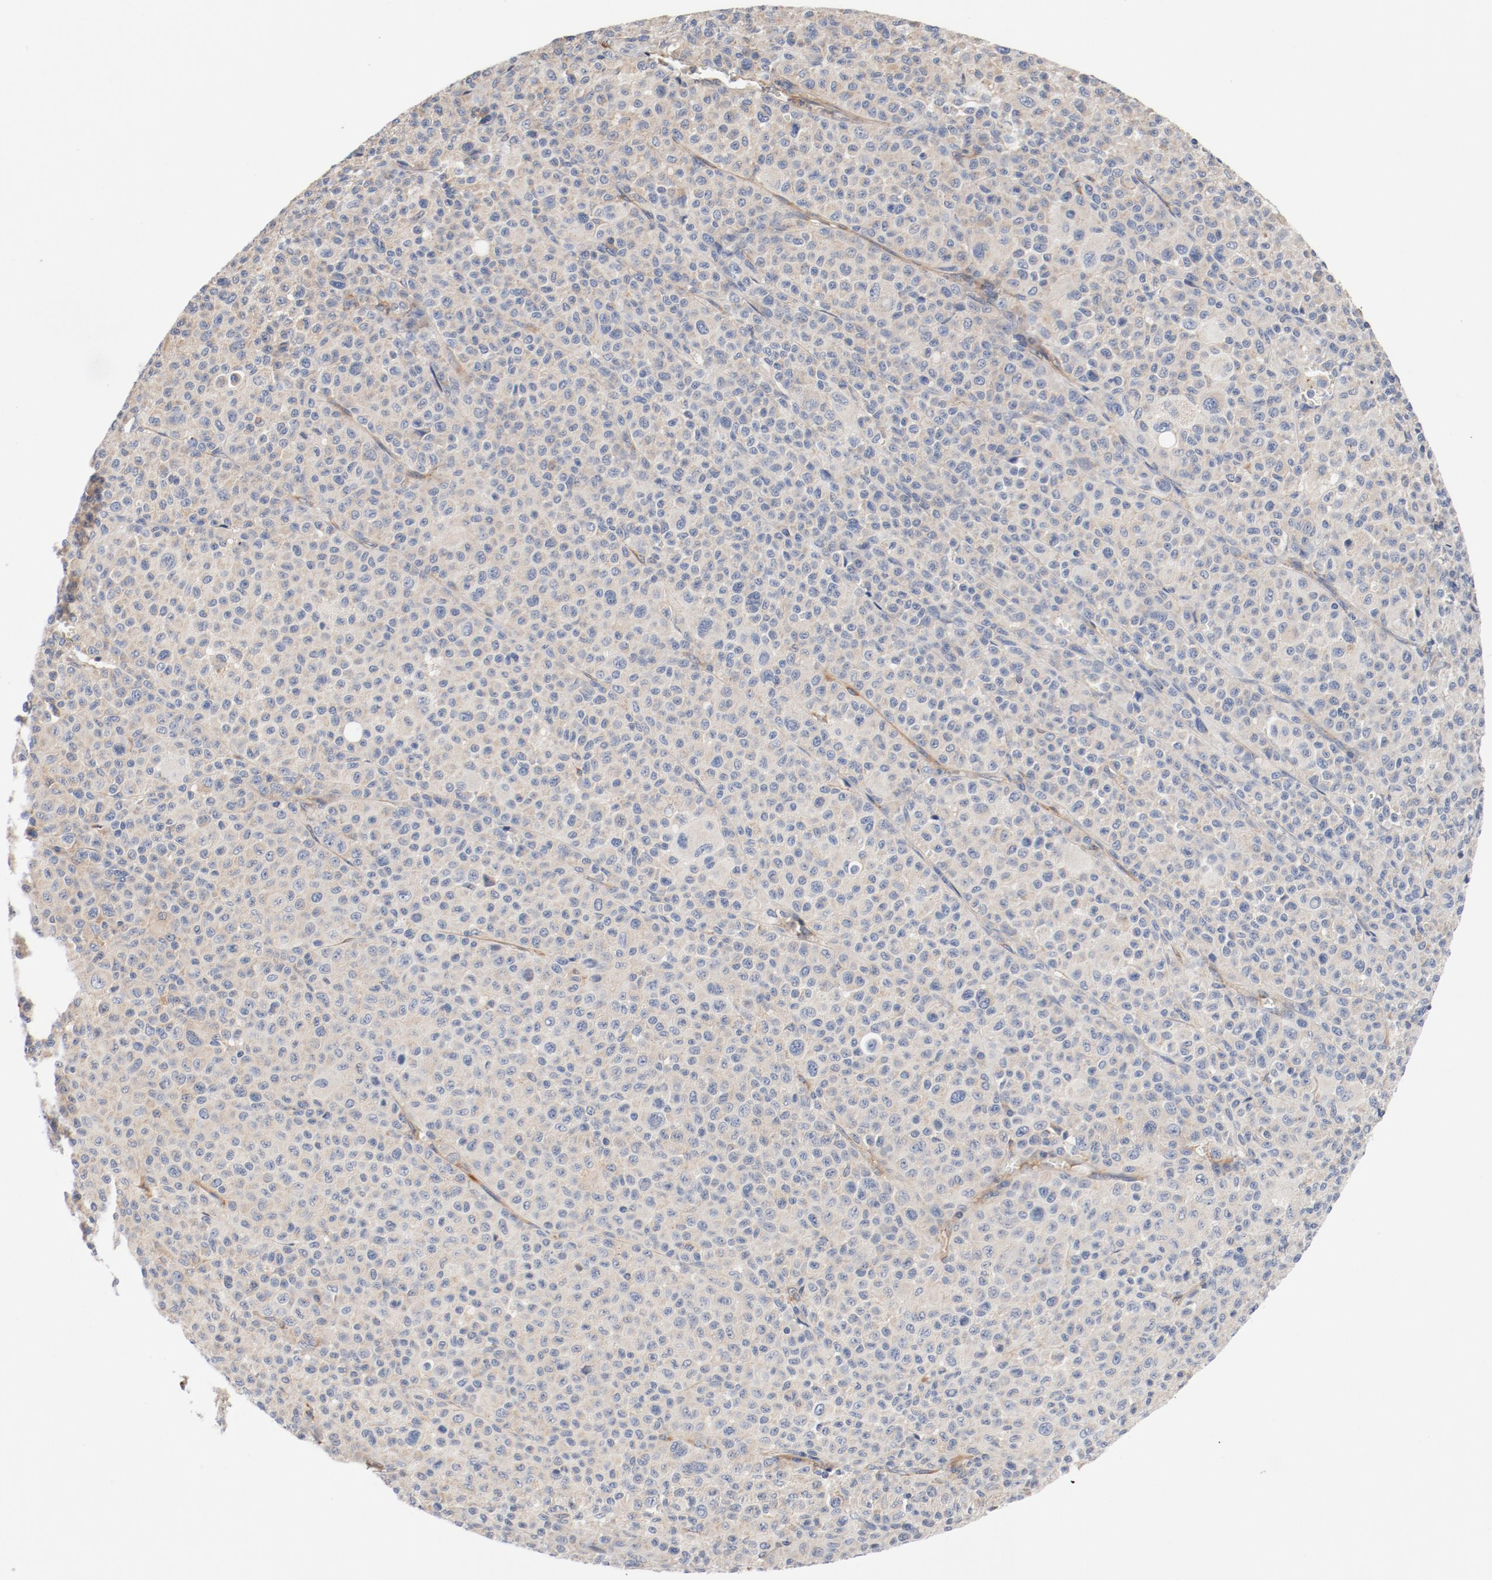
{"staining": {"intensity": "negative", "quantity": "none", "location": "none"}, "tissue": "melanoma", "cell_type": "Tumor cells", "image_type": "cancer", "snomed": [{"axis": "morphology", "description": "Malignant melanoma, Metastatic site"}, {"axis": "topography", "description": "Skin"}], "caption": "A high-resolution histopathology image shows IHC staining of melanoma, which exhibits no significant staining in tumor cells.", "gene": "ILK", "patient": {"sex": "female", "age": 74}}